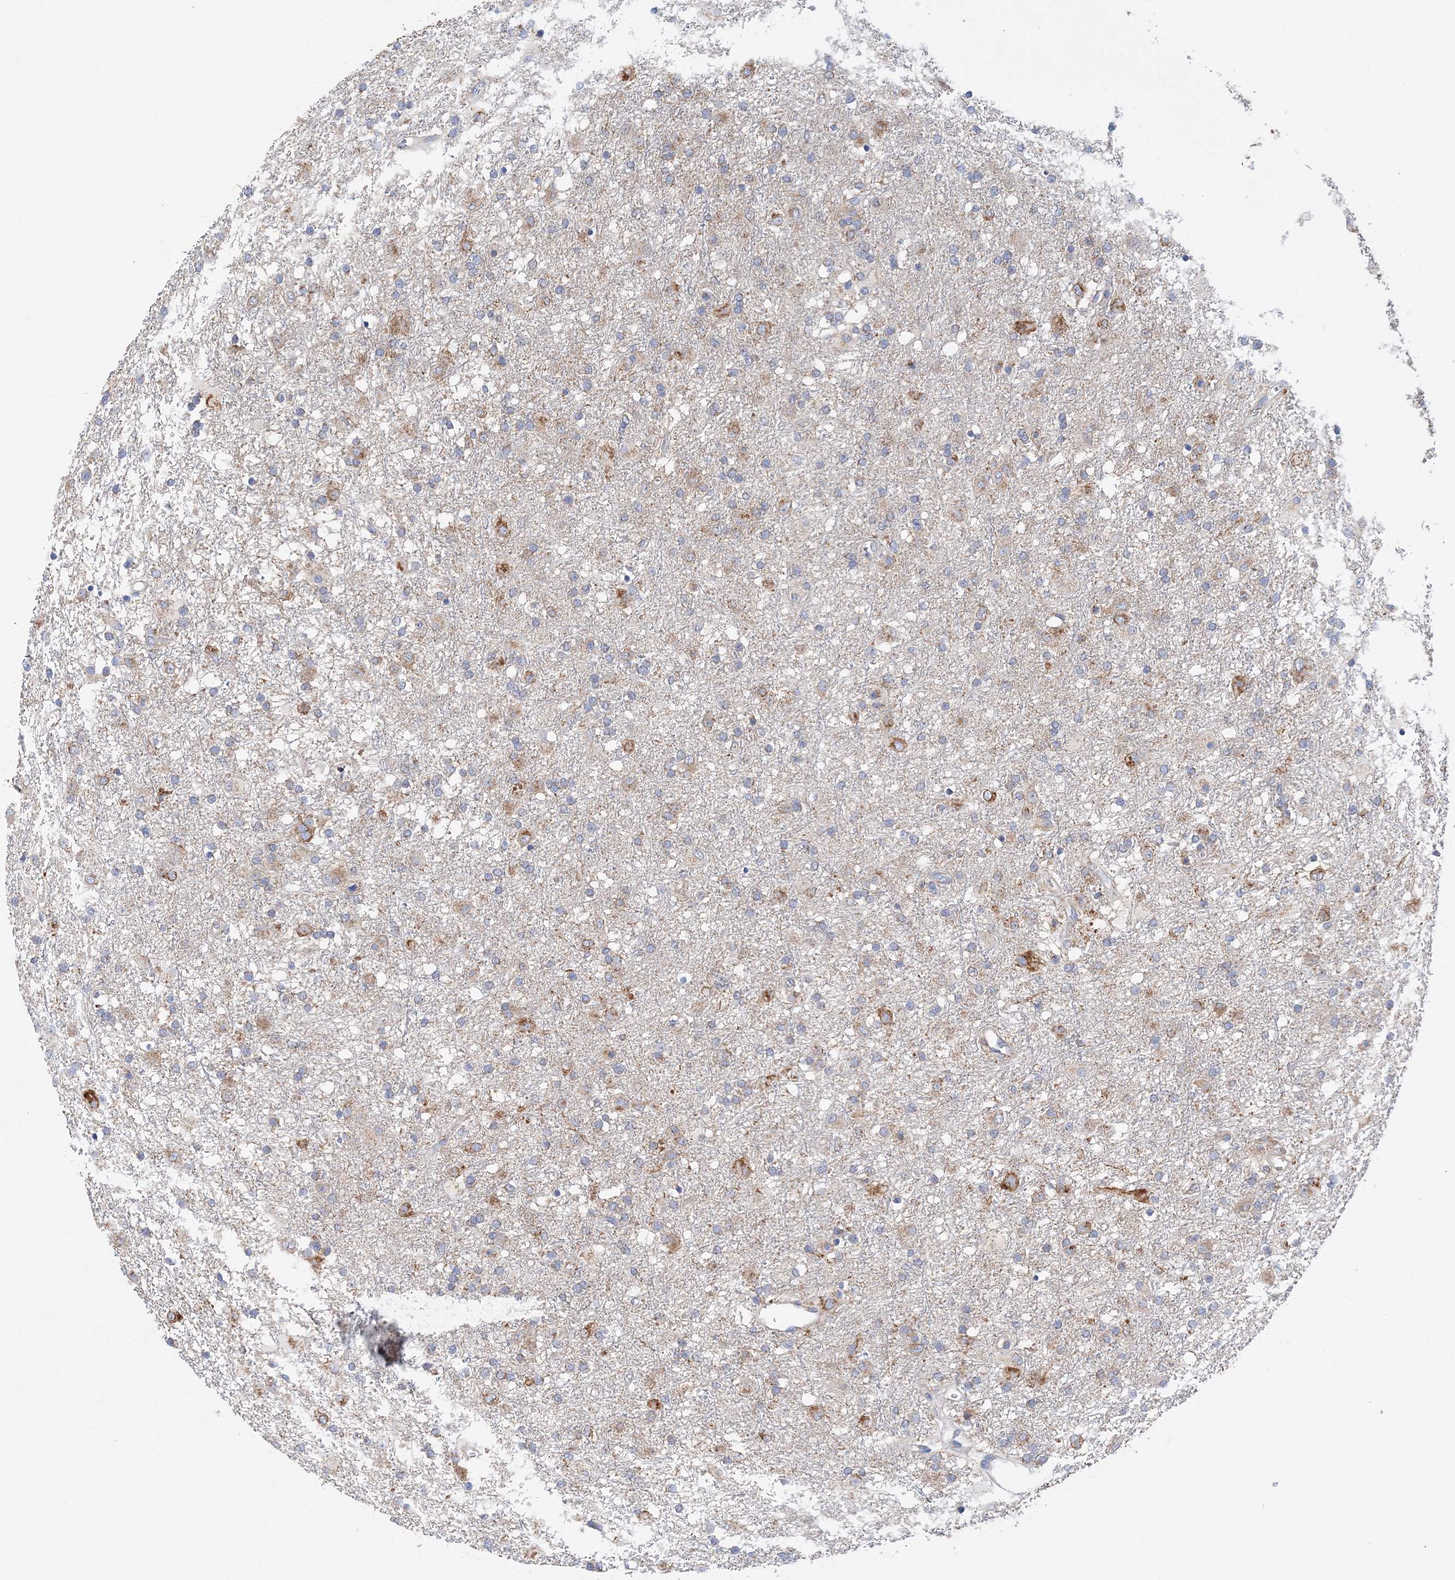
{"staining": {"intensity": "moderate", "quantity": "<25%", "location": "cytoplasmic/membranous"}, "tissue": "glioma", "cell_type": "Tumor cells", "image_type": "cancer", "snomed": [{"axis": "morphology", "description": "Glioma, malignant, Low grade"}, {"axis": "topography", "description": "Brain"}], "caption": "Immunohistochemical staining of human glioma reveals moderate cytoplasmic/membranous protein staining in about <25% of tumor cells. Ihc stains the protein in brown and the nuclei are stained blue.", "gene": "TTC32", "patient": {"sex": "male", "age": 65}}